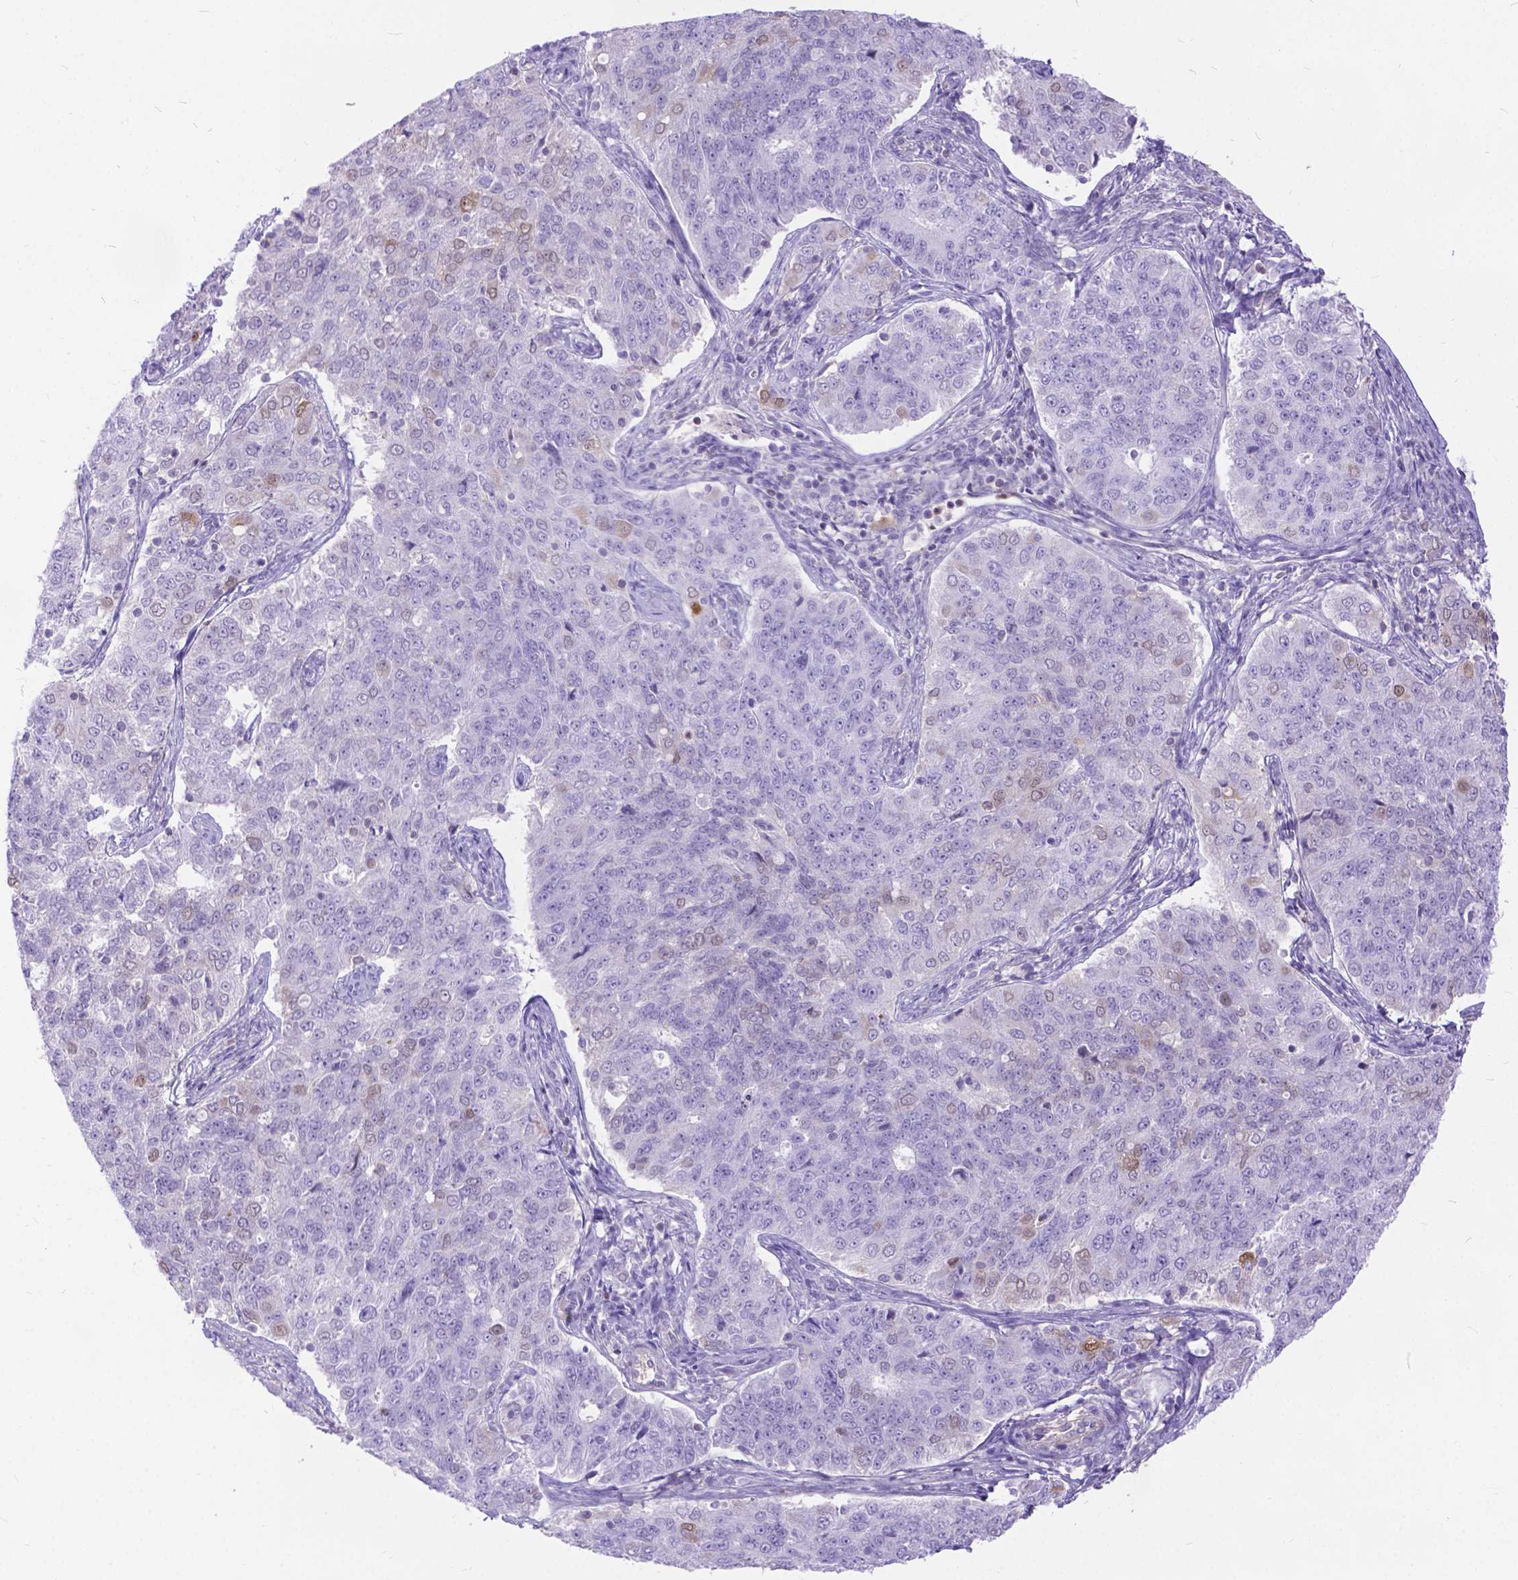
{"staining": {"intensity": "weak", "quantity": "<25%", "location": "nuclear"}, "tissue": "endometrial cancer", "cell_type": "Tumor cells", "image_type": "cancer", "snomed": [{"axis": "morphology", "description": "Adenocarcinoma, NOS"}, {"axis": "topography", "description": "Endometrium"}], "caption": "An immunohistochemistry (IHC) image of endometrial cancer is shown. There is no staining in tumor cells of endometrial cancer.", "gene": "TMEM169", "patient": {"sex": "female", "age": 43}}